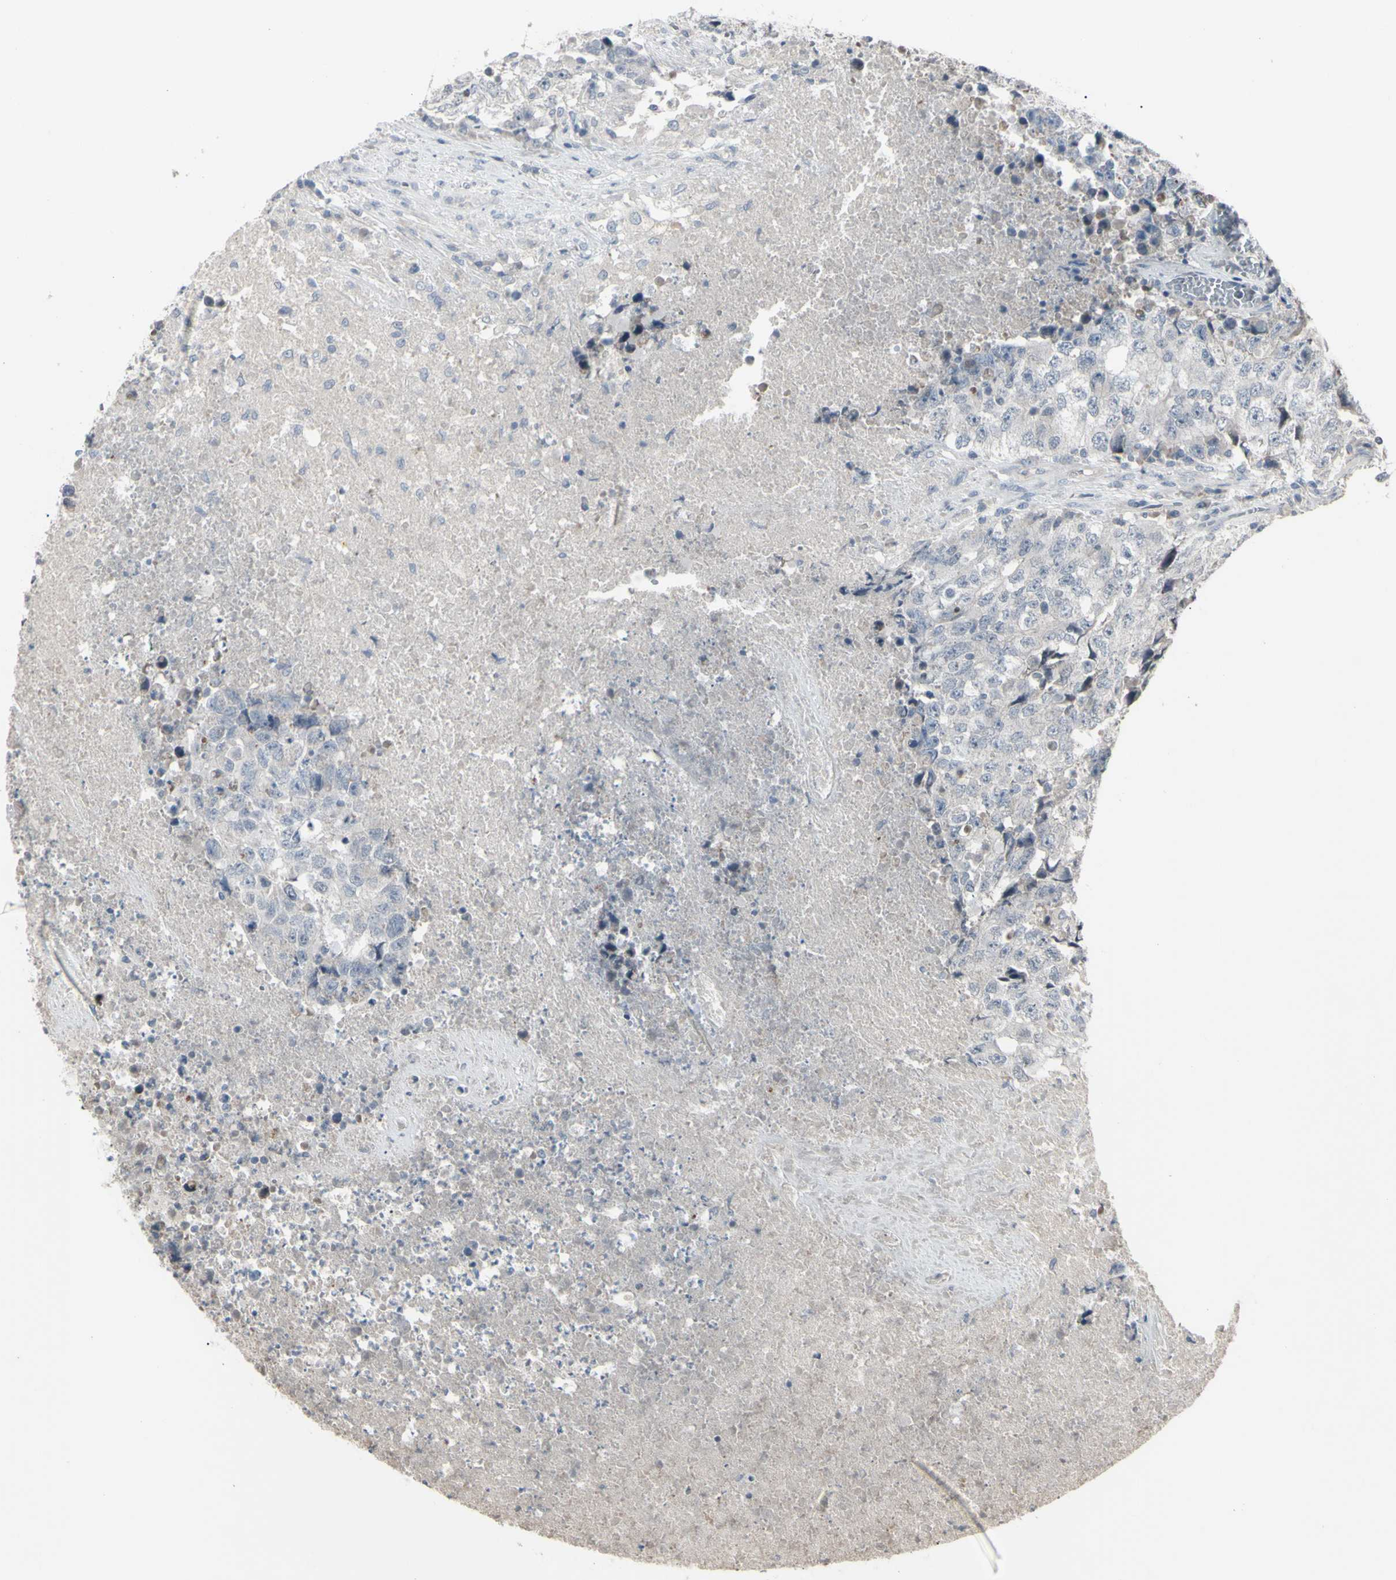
{"staining": {"intensity": "negative", "quantity": "none", "location": "none"}, "tissue": "testis cancer", "cell_type": "Tumor cells", "image_type": "cancer", "snomed": [{"axis": "morphology", "description": "Necrosis, NOS"}, {"axis": "morphology", "description": "Carcinoma, Embryonal, NOS"}, {"axis": "topography", "description": "Testis"}], "caption": "Immunohistochemistry (IHC) micrograph of neoplastic tissue: testis cancer stained with DAB exhibits no significant protein positivity in tumor cells. (DAB (3,3'-diaminobenzidine) IHC with hematoxylin counter stain).", "gene": "PIAS4", "patient": {"sex": "male", "age": 19}}